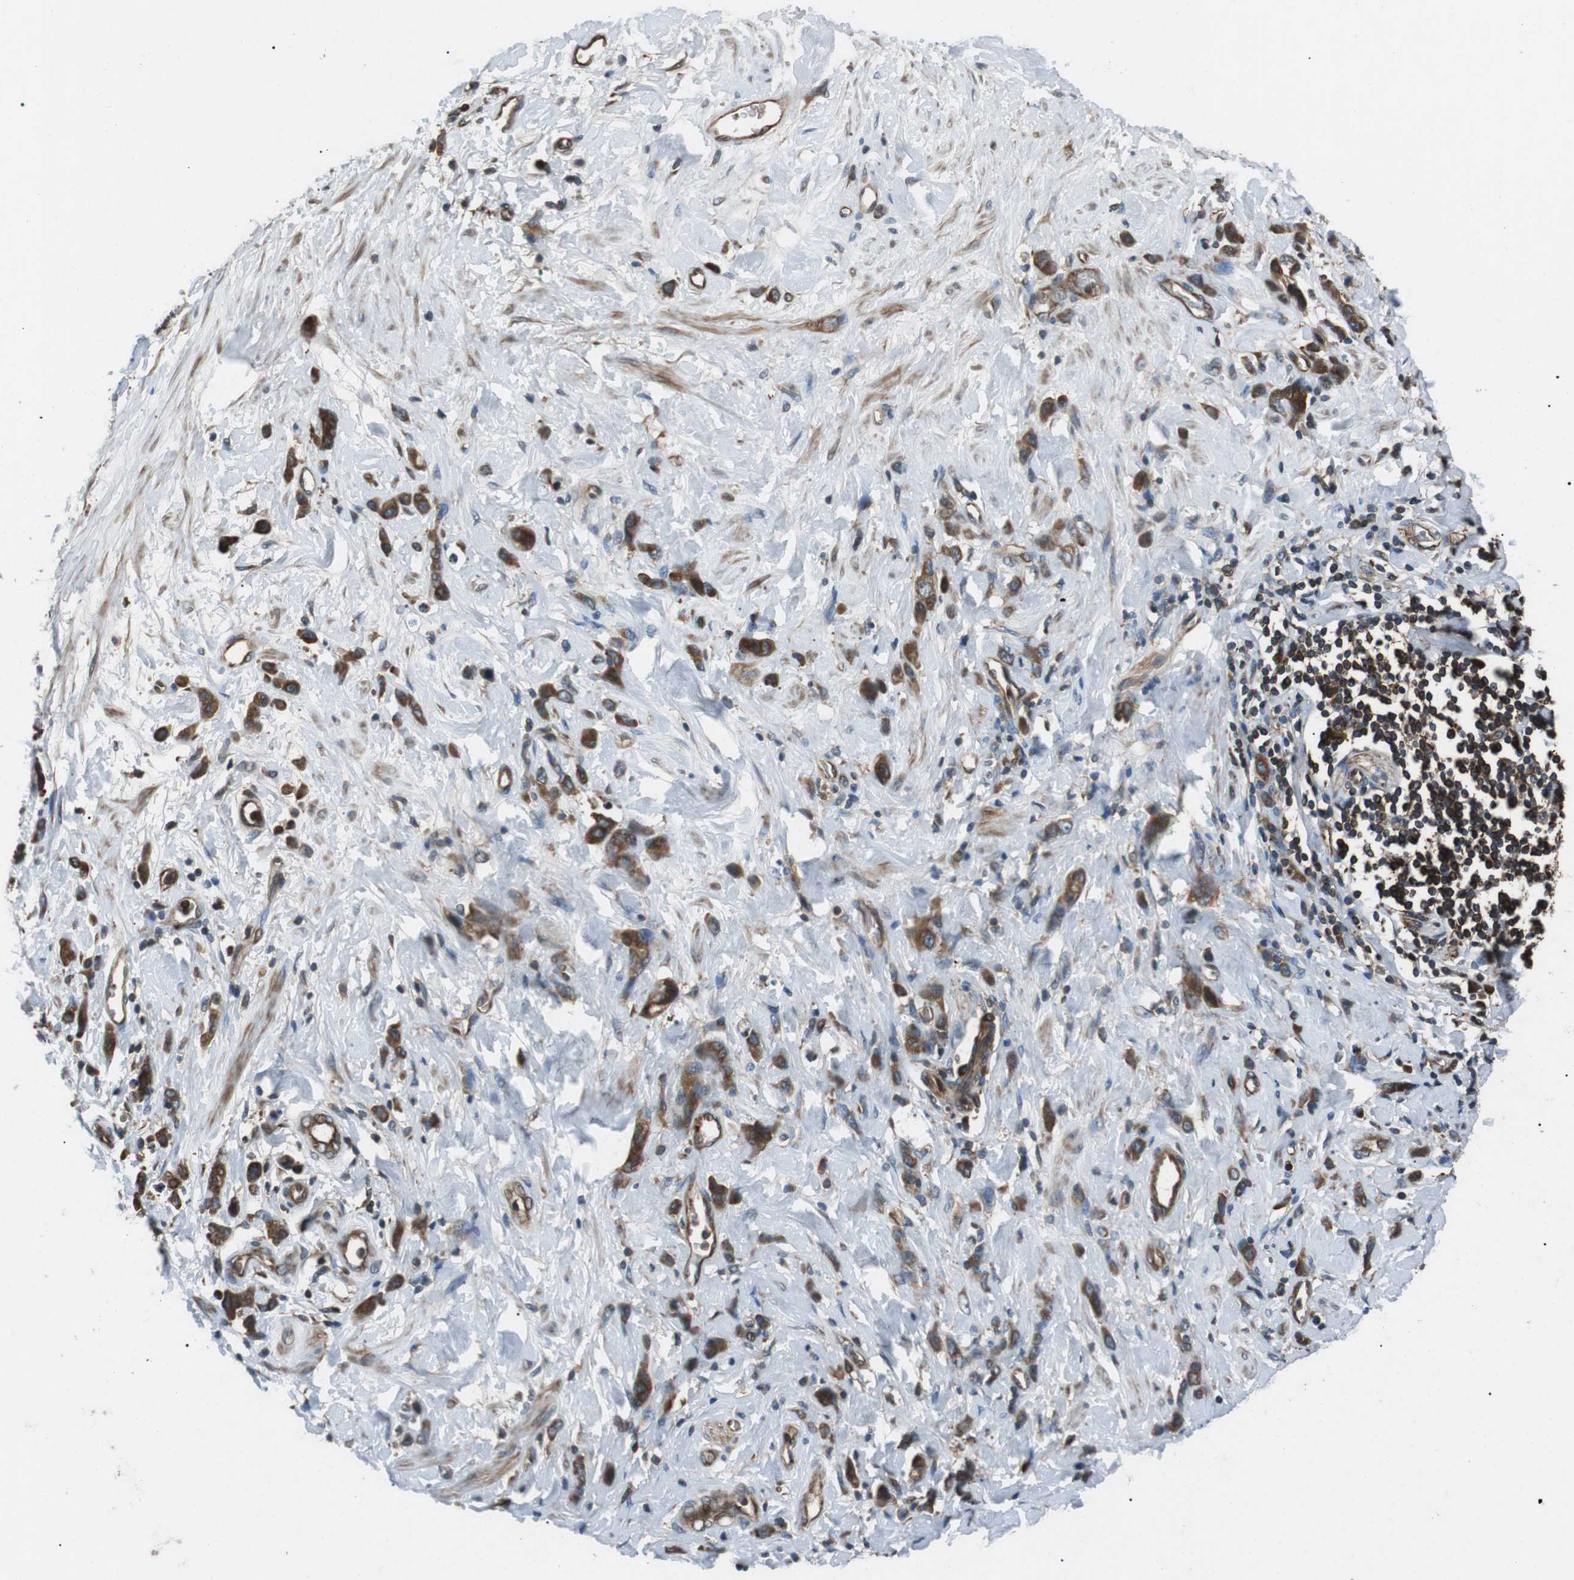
{"staining": {"intensity": "moderate", "quantity": ">75%", "location": "cytoplasmic/membranous"}, "tissue": "stomach cancer", "cell_type": "Tumor cells", "image_type": "cancer", "snomed": [{"axis": "morphology", "description": "Normal tissue, NOS"}, {"axis": "morphology", "description": "Adenocarcinoma, NOS"}, {"axis": "topography", "description": "Stomach"}], "caption": "Stomach cancer (adenocarcinoma) stained with a protein marker shows moderate staining in tumor cells.", "gene": "GPR161", "patient": {"sex": "male", "age": 82}}